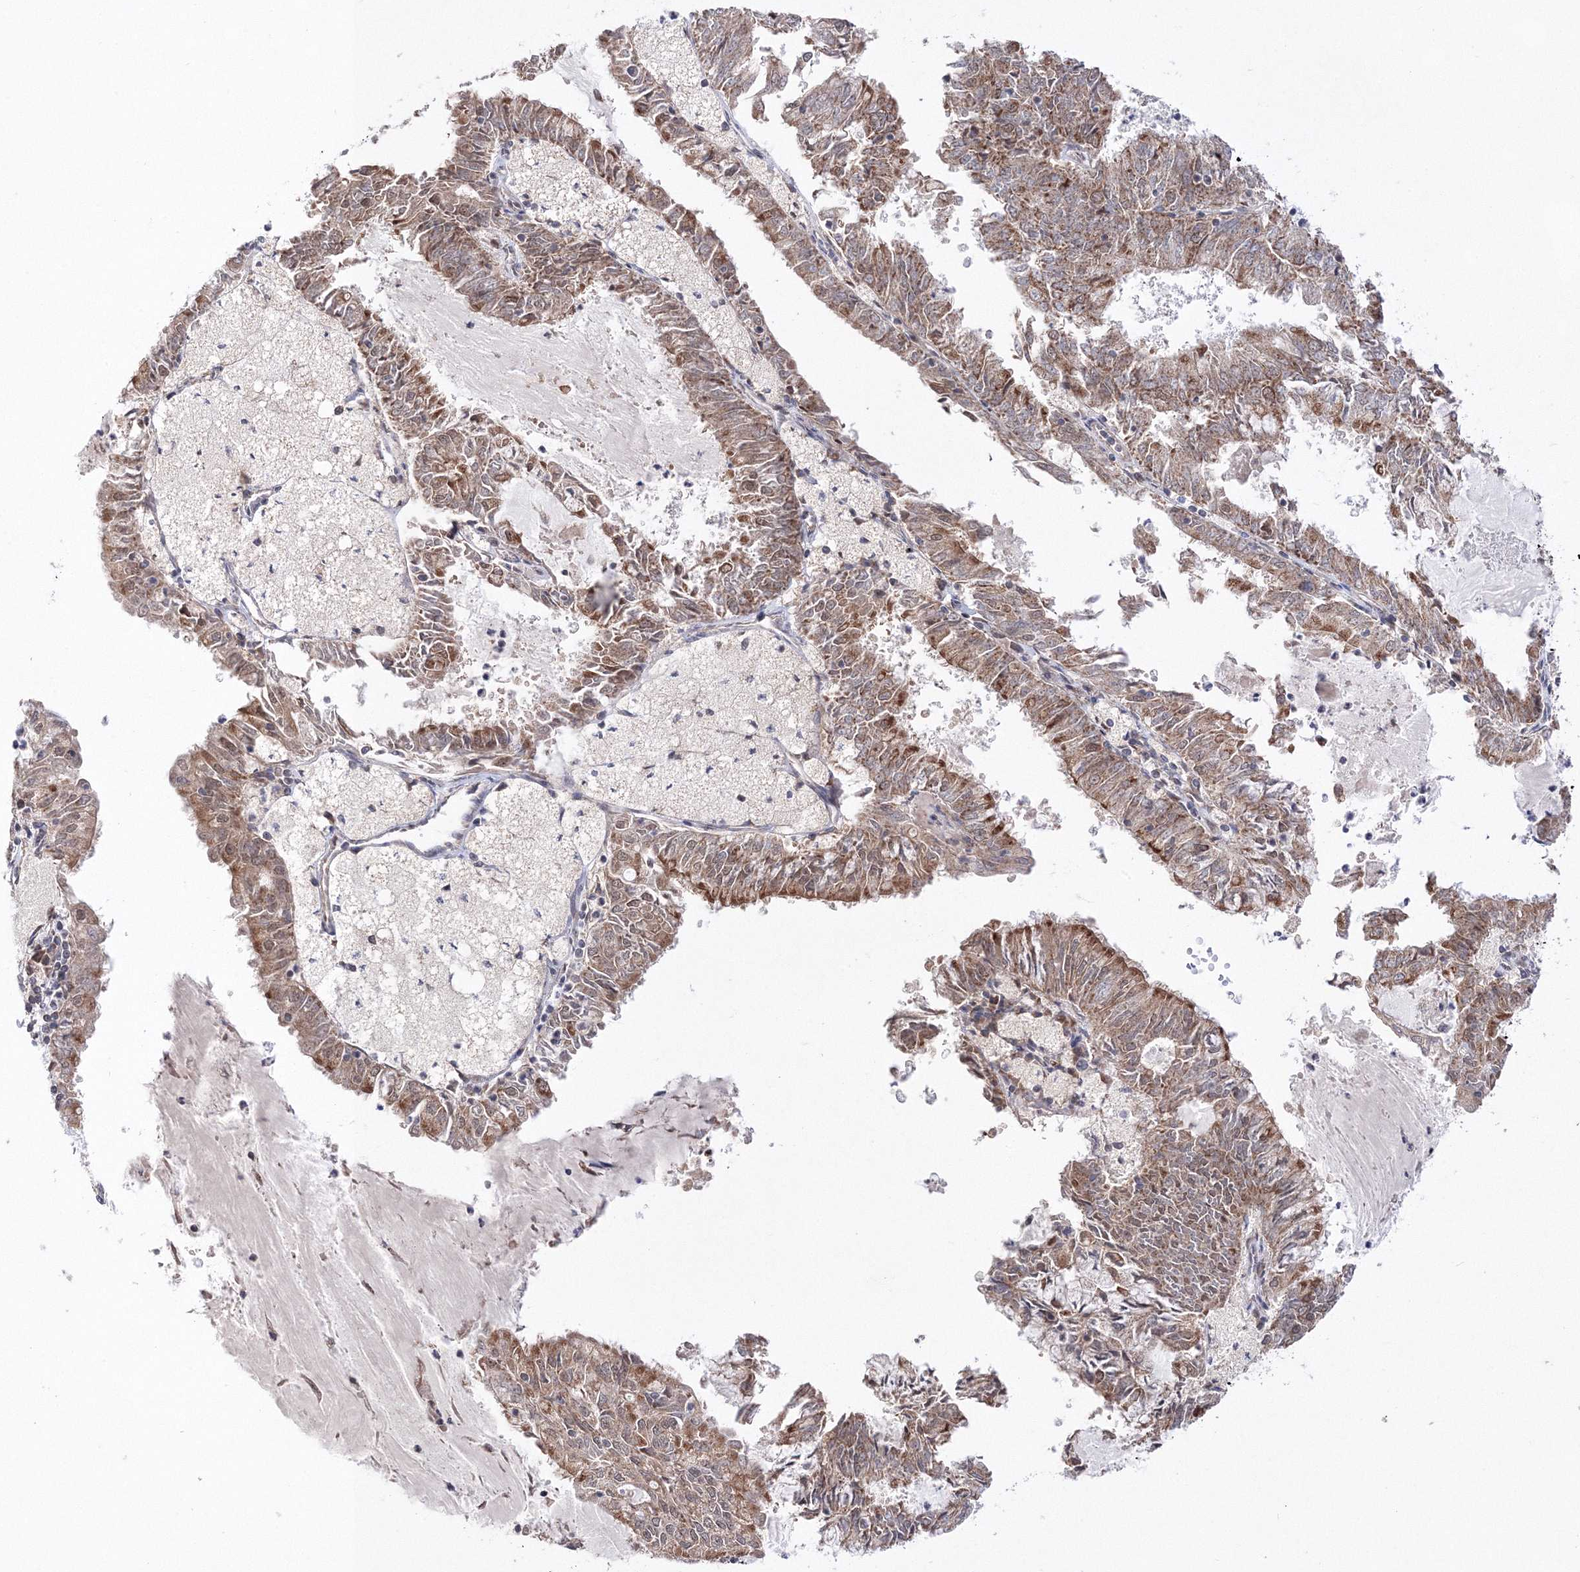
{"staining": {"intensity": "moderate", "quantity": ">75%", "location": "cytoplasmic/membranous"}, "tissue": "endometrial cancer", "cell_type": "Tumor cells", "image_type": "cancer", "snomed": [{"axis": "morphology", "description": "Adenocarcinoma, NOS"}, {"axis": "topography", "description": "Endometrium"}], "caption": "Moderate cytoplasmic/membranous staining is seen in about >75% of tumor cells in endometrial cancer (adenocarcinoma).", "gene": "DALRD3", "patient": {"sex": "female", "age": 57}}